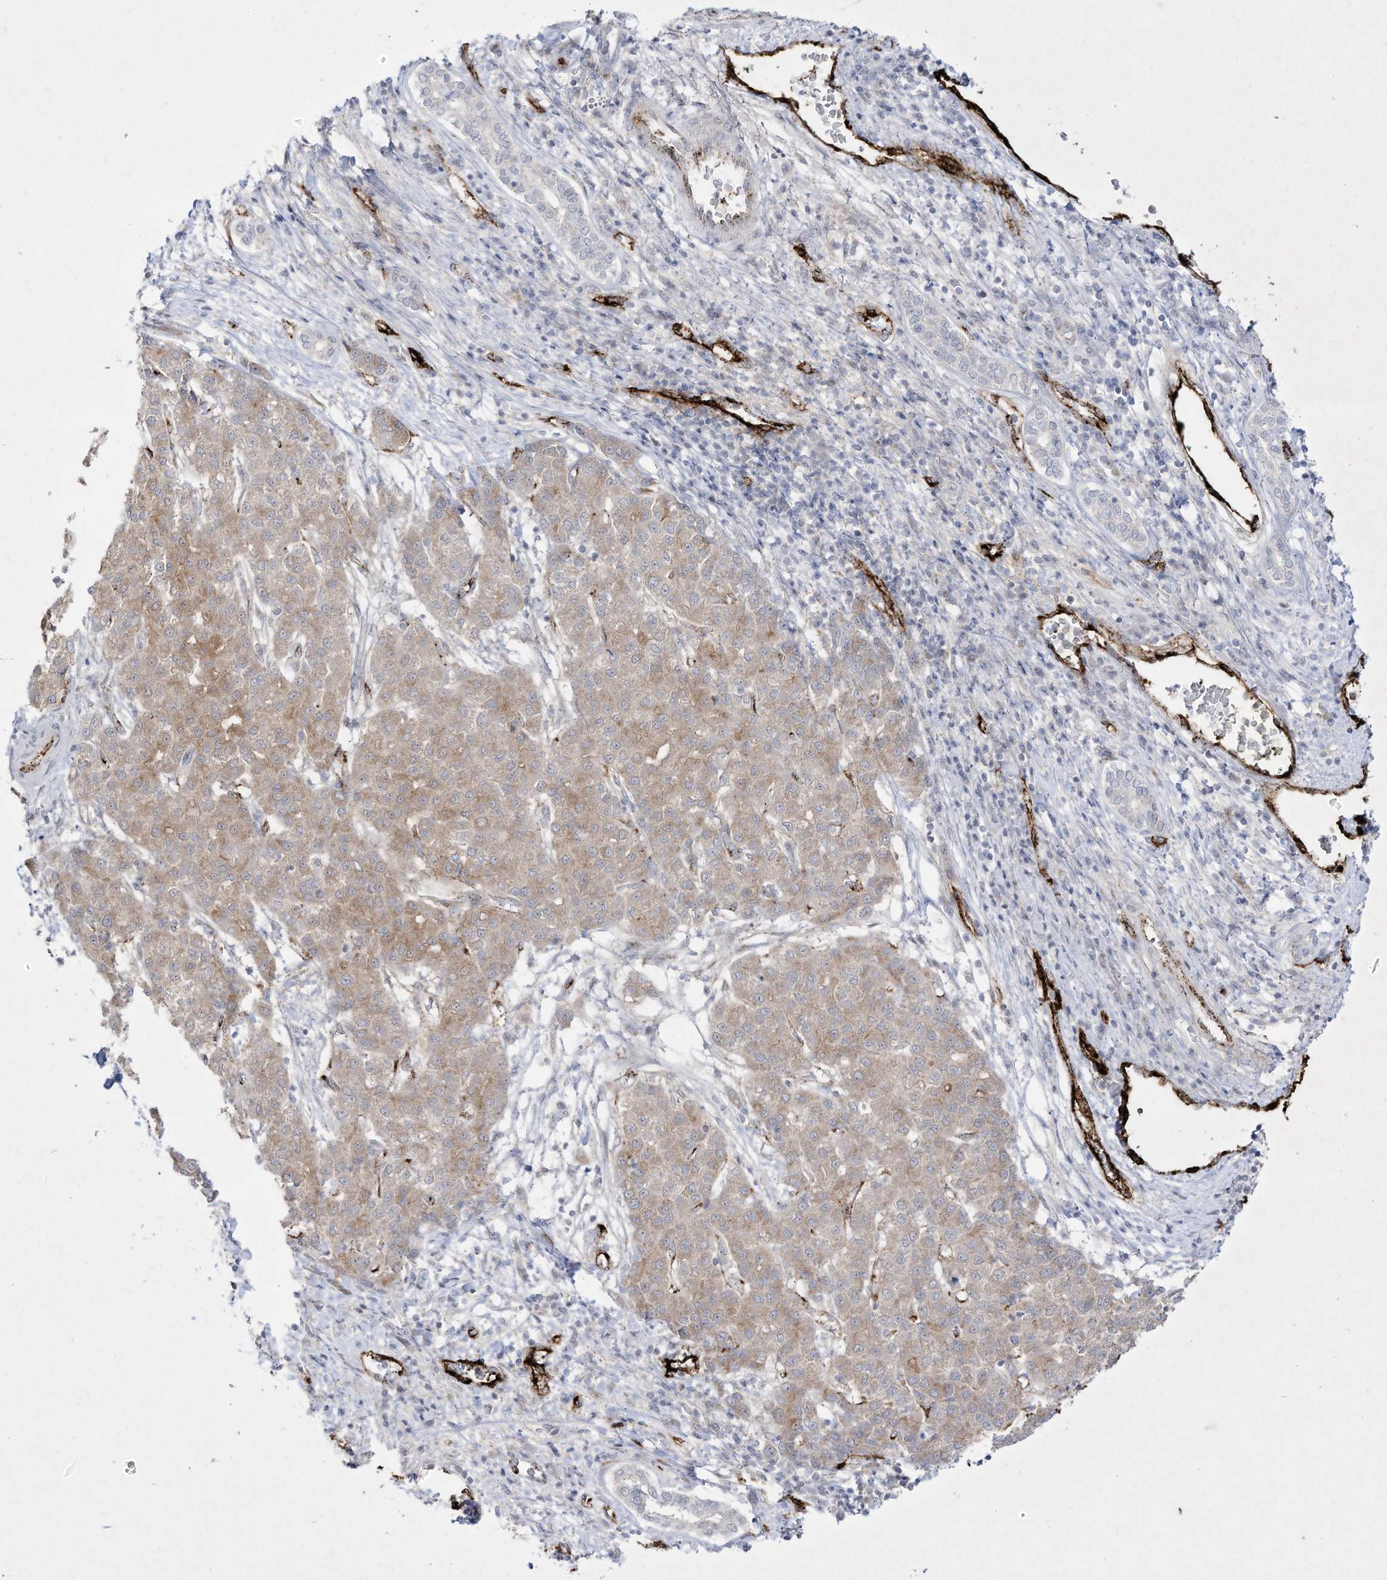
{"staining": {"intensity": "weak", "quantity": "<25%", "location": "cytoplasmic/membranous"}, "tissue": "liver cancer", "cell_type": "Tumor cells", "image_type": "cancer", "snomed": [{"axis": "morphology", "description": "Carcinoma, Hepatocellular, NOS"}, {"axis": "topography", "description": "Liver"}], "caption": "Photomicrograph shows no significant protein positivity in tumor cells of liver hepatocellular carcinoma.", "gene": "ZGRF1", "patient": {"sex": "male", "age": 65}}